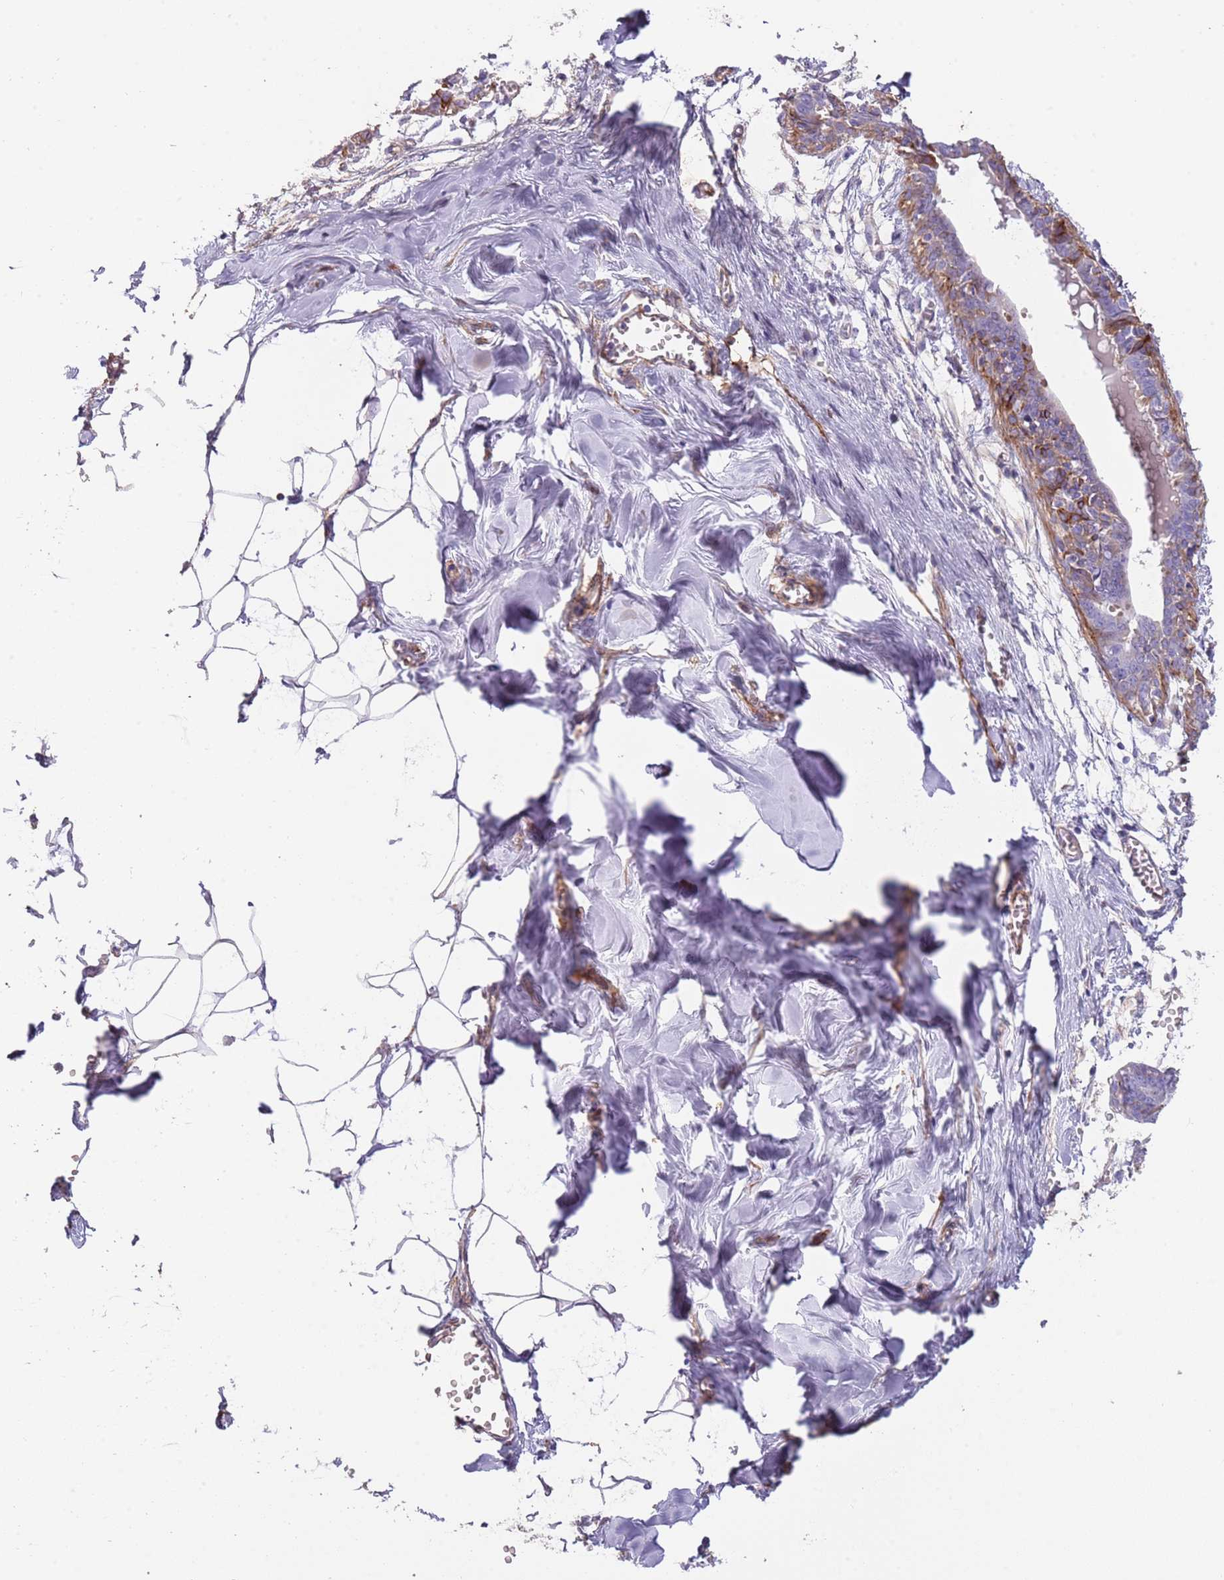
{"staining": {"intensity": "negative", "quantity": "none", "location": "none"}, "tissue": "breast", "cell_type": "Adipocytes", "image_type": "normal", "snomed": [{"axis": "morphology", "description": "Normal tissue, NOS"}, {"axis": "topography", "description": "Breast"}], "caption": "This is an immunohistochemistry (IHC) photomicrograph of unremarkable human breast. There is no positivity in adipocytes.", "gene": "ENSG00000271254", "patient": {"sex": "female", "age": 27}}